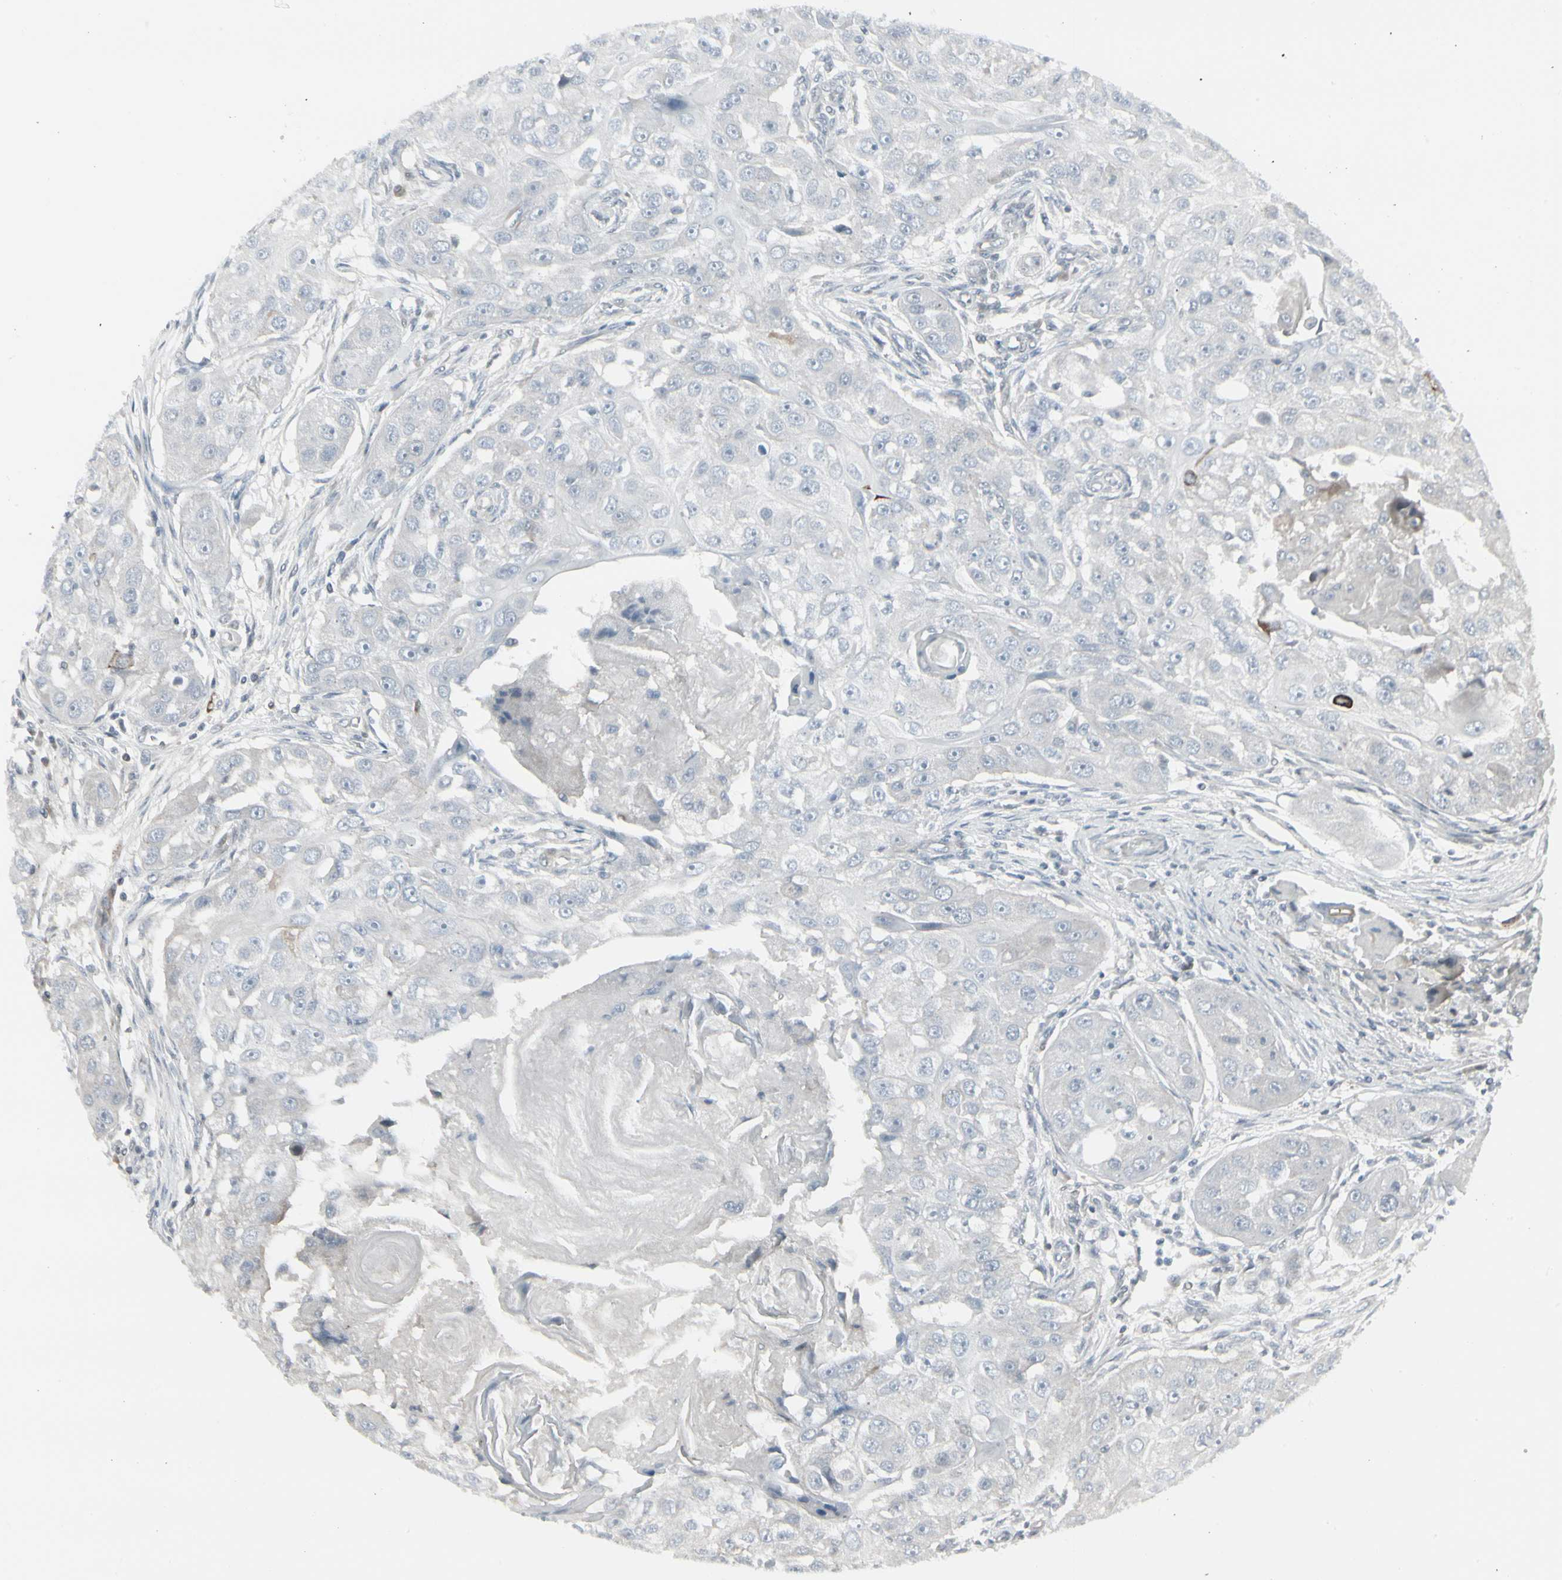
{"staining": {"intensity": "negative", "quantity": "none", "location": "none"}, "tissue": "head and neck cancer", "cell_type": "Tumor cells", "image_type": "cancer", "snomed": [{"axis": "morphology", "description": "Normal tissue, NOS"}, {"axis": "morphology", "description": "Squamous cell carcinoma, NOS"}, {"axis": "topography", "description": "Skeletal muscle"}, {"axis": "topography", "description": "Head-Neck"}], "caption": "There is no significant expression in tumor cells of squamous cell carcinoma (head and neck). Brightfield microscopy of IHC stained with DAB (brown) and hematoxylin (blue), captured at high magnification.", "gene": "IGFBP6", "patient": {"sex": "male", "age": 51}}